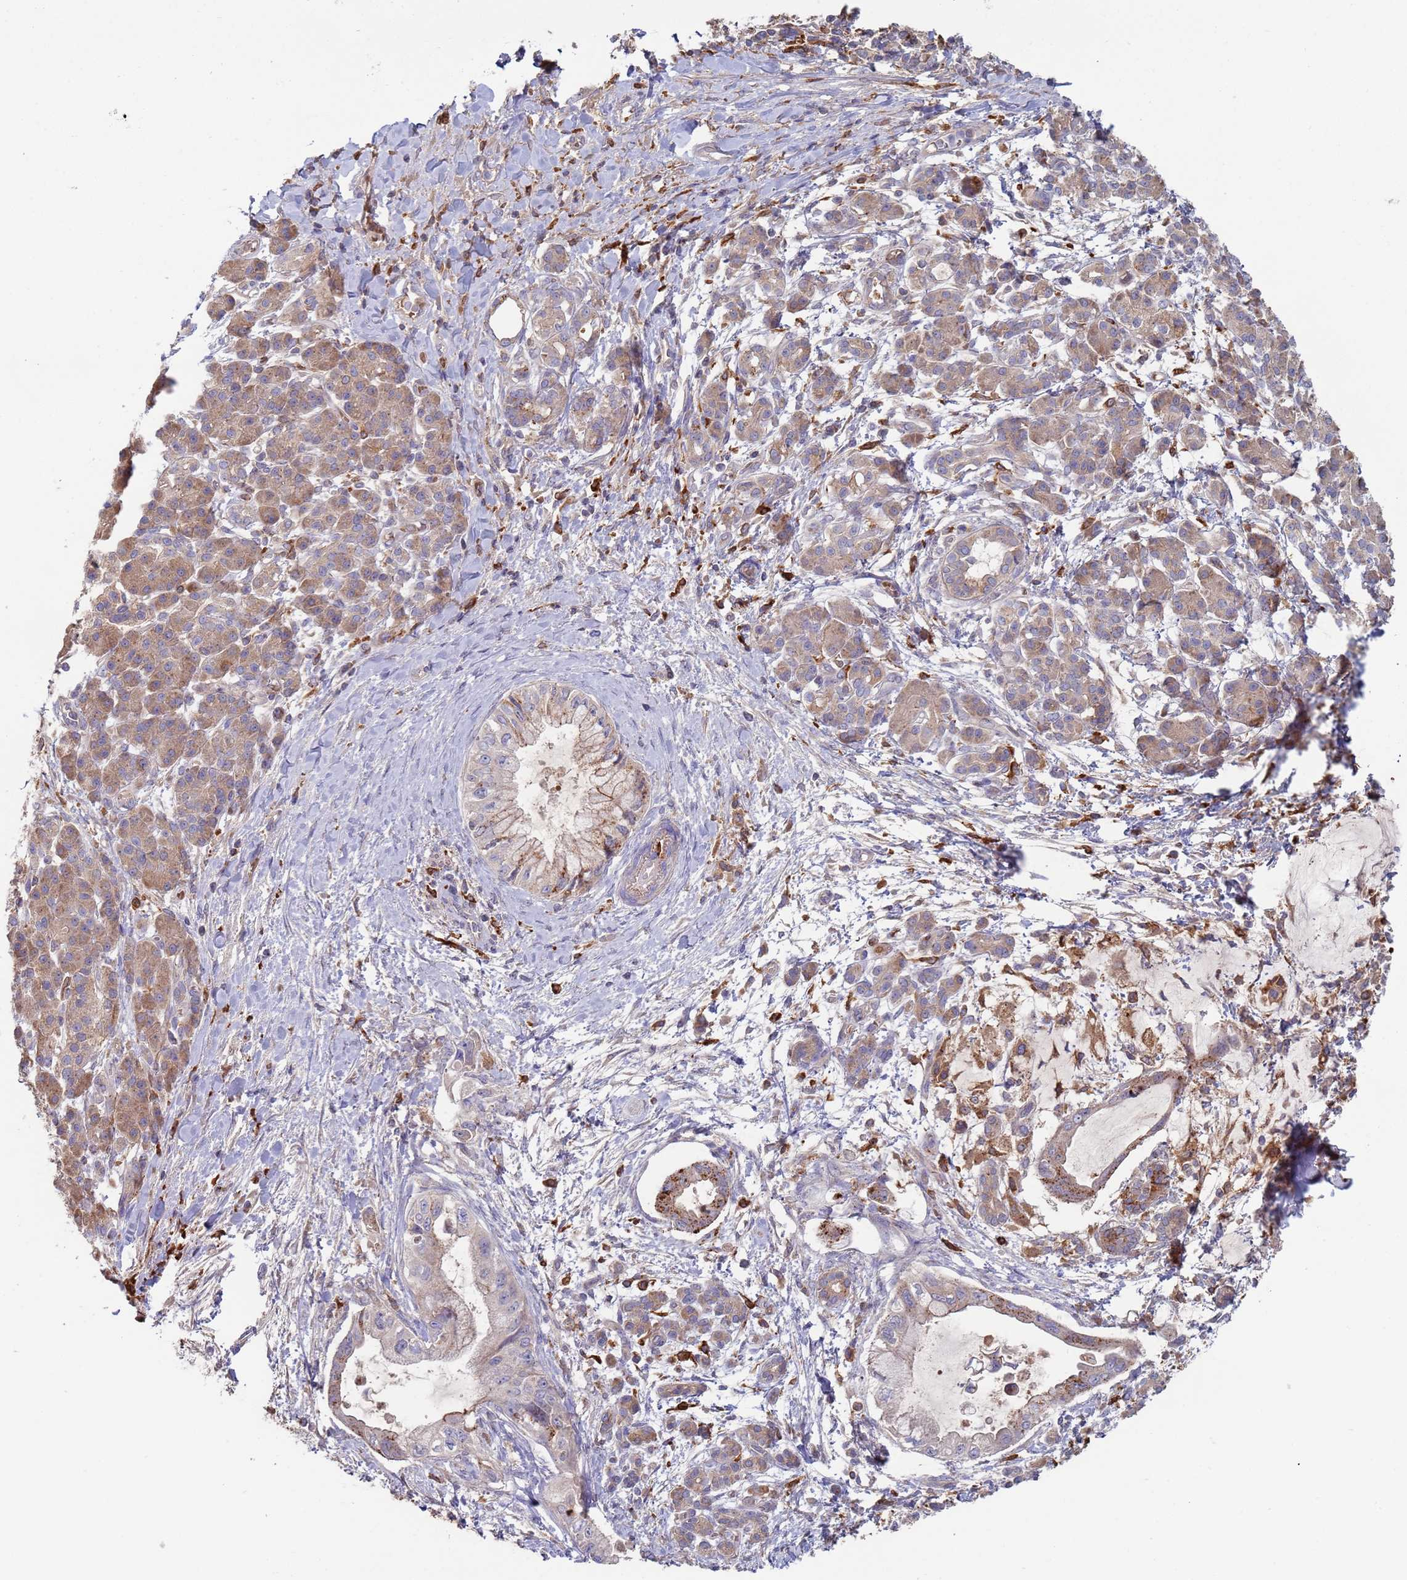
{"staining": {"intensity": "weak", "quantity": "<25%", "location": "cytoplasmic/membranous"}, "tissue": "pancreatic cancer", "cell_type": "Tumor cells", "image_type": "cancer", "snomed": [{"axis": "morphology", "description": "Adenocarcinoma, NOS"}, {"axis": "topography", "description": "Pancreas"}], "caption": "Human pancreatic cancer (adenocarcinoma) stained for a protein using immunohistochemistry (IHC) shows no staining in tumor cells.", "gene": "MALRD1", "patient": {"sex": "male", "age": 48}}